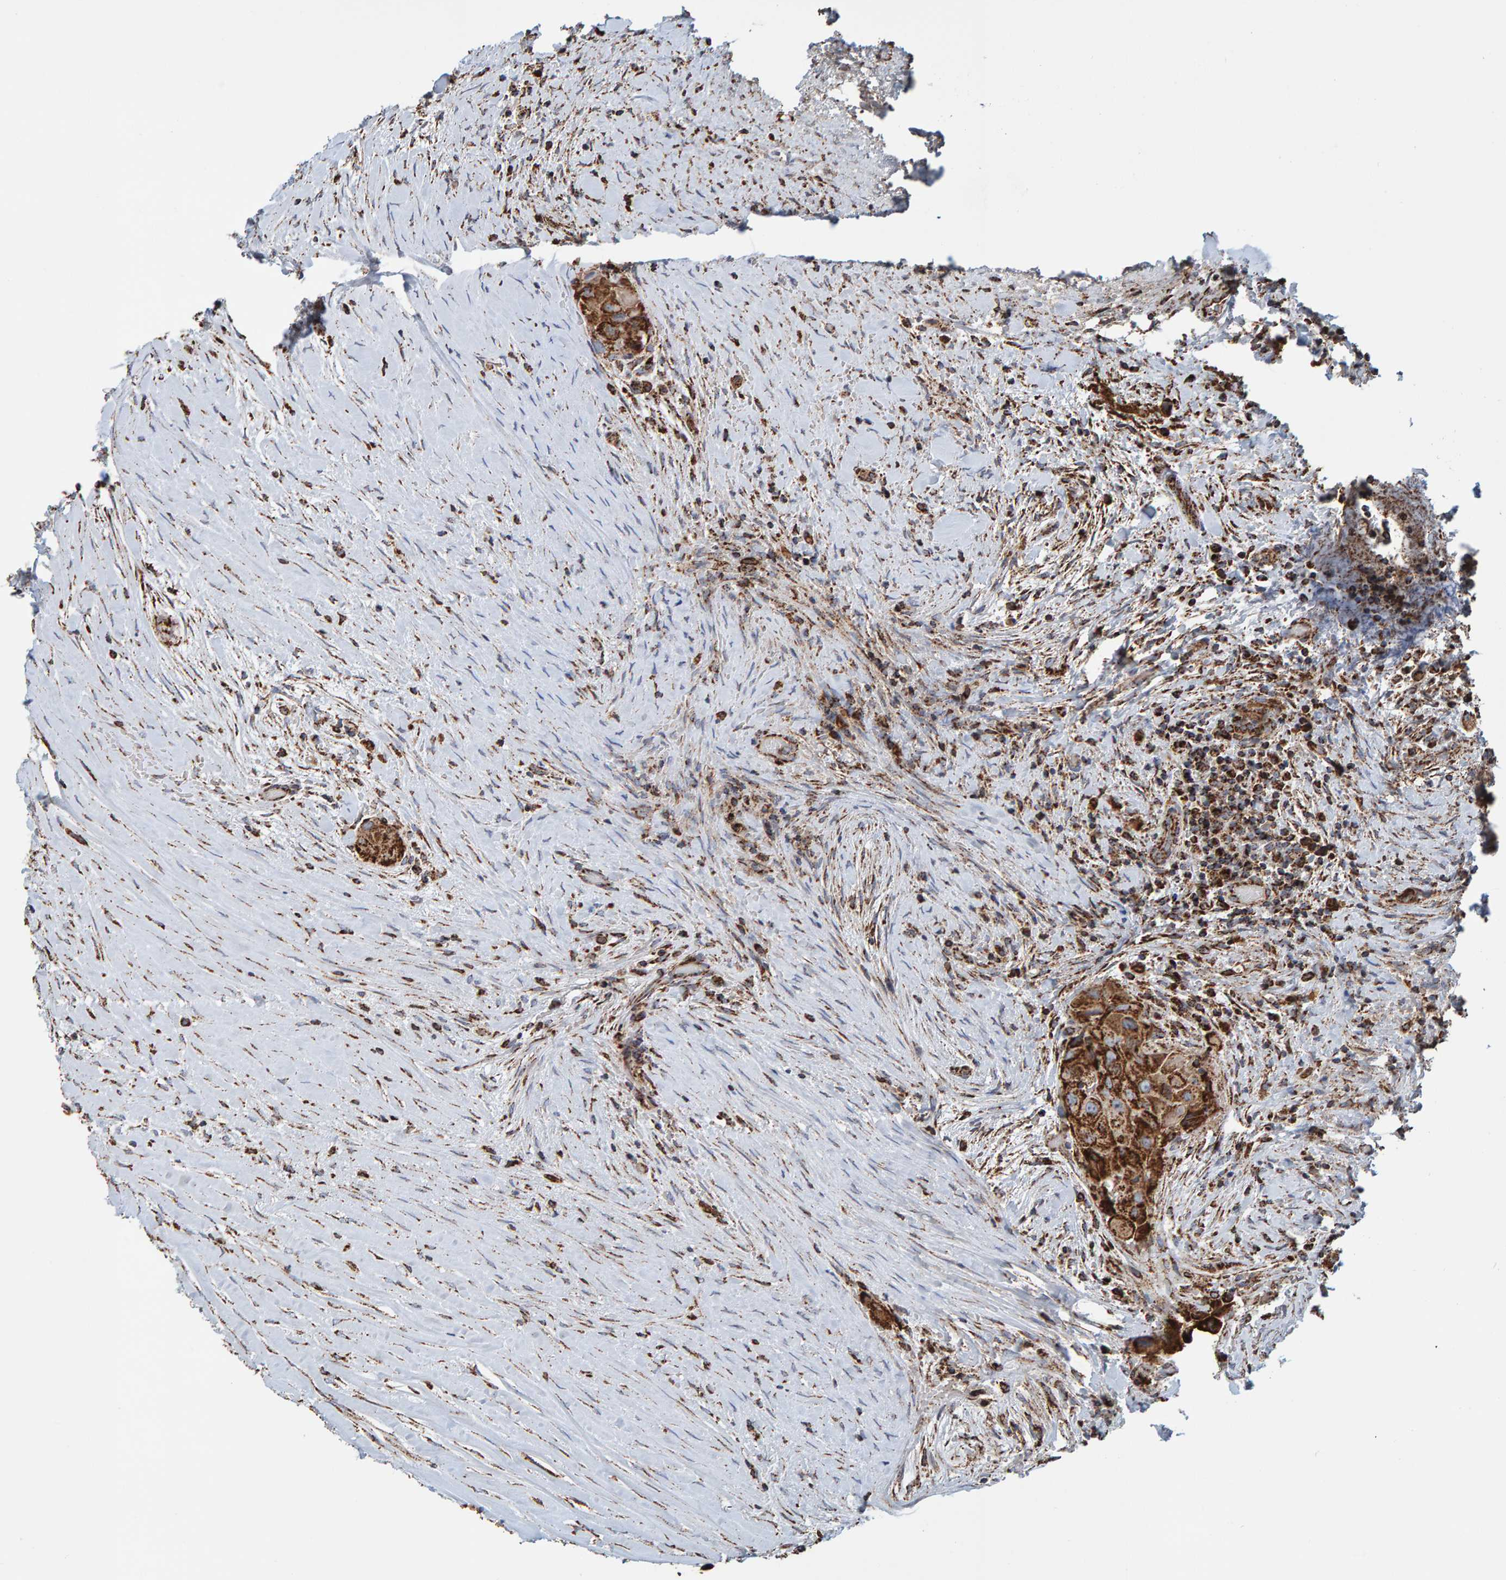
{"staining": {"intensity": "strong", "quantity": ">75%", "location": "cytoplasmic/membranous"}, "tissue": "thyroid cancer", "cell_type": "Tumor cells", "image_type": "cancer", "snomed": [{"axis": "morphology", "description": "Papillary adenocarcinoma, NOS"}, {"axis": "topography", "description": "Thyroid gland"}], "caption": "Immunohistochemistry staining of papillary adenocarcinoma (thyroid), which demonstrates high levels of strong cytoplasmic/membranous positivity in about >75% of tumor cells indicating strong cytoplasmic/membranous protein expression. The staining was performed using DAB (brown) for protein detection and nuclei were counterstained in hematoxylin (blue).", "gene": "MRPL45", "patient": {"sex": "female", "age": 59}}